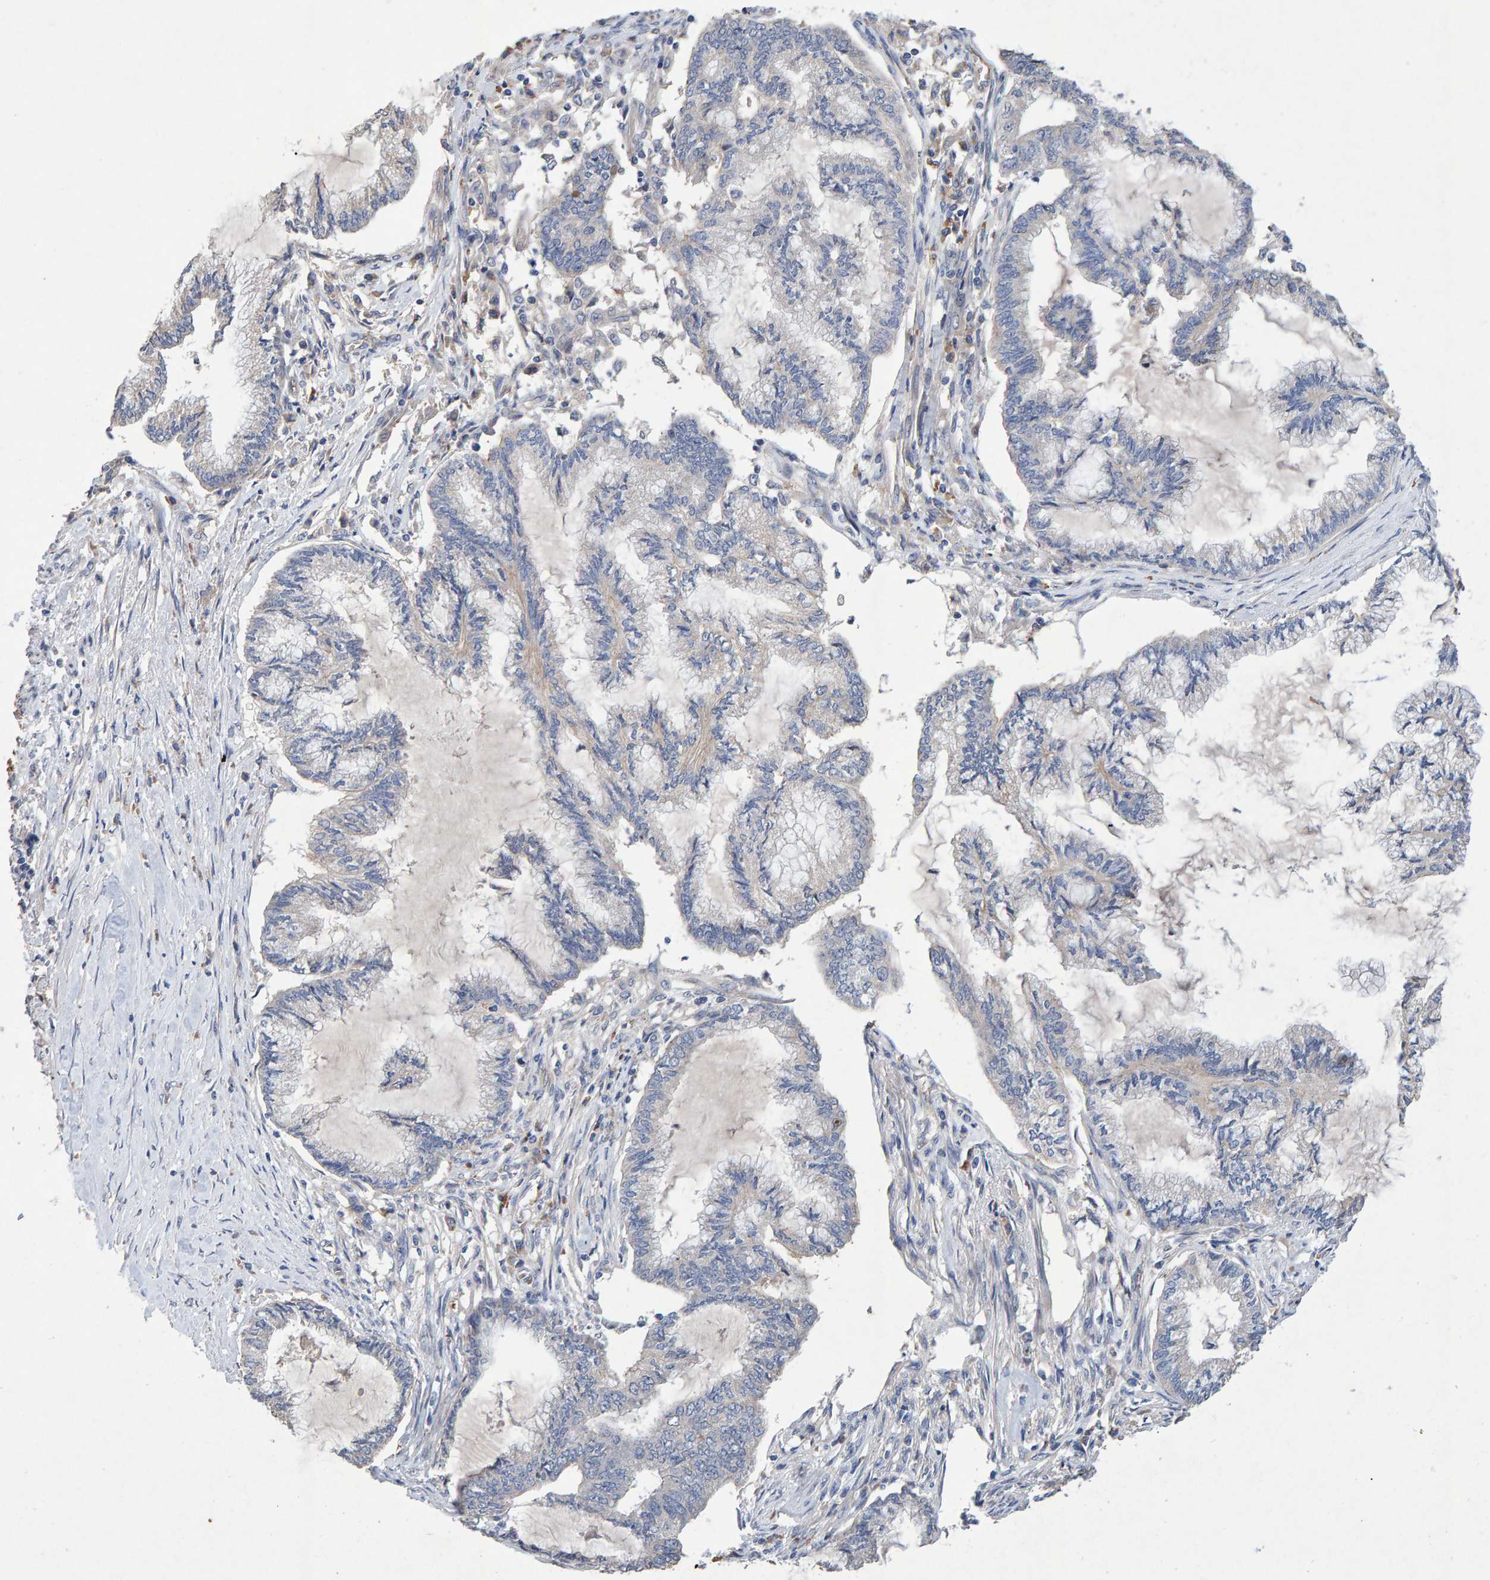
{"staining": {"intensity": "negative", "quantity": "none", "location": "none"}, "tissue": "endometrial cancer", "cell_type": "Tumor cells", "image_type": "cancer", "snomed": [{"axis": "morphology", "description": "Adenocarcinoma, NOS"}, {"axis": "topography", "description": "Endometrium"}], "caption": "The histopathology image reveals no significant staining in tumor cells of adenocarcinoma (endometrial).", "gene": "EFR3A", "patient": {"sex": "female", "age": 86}}